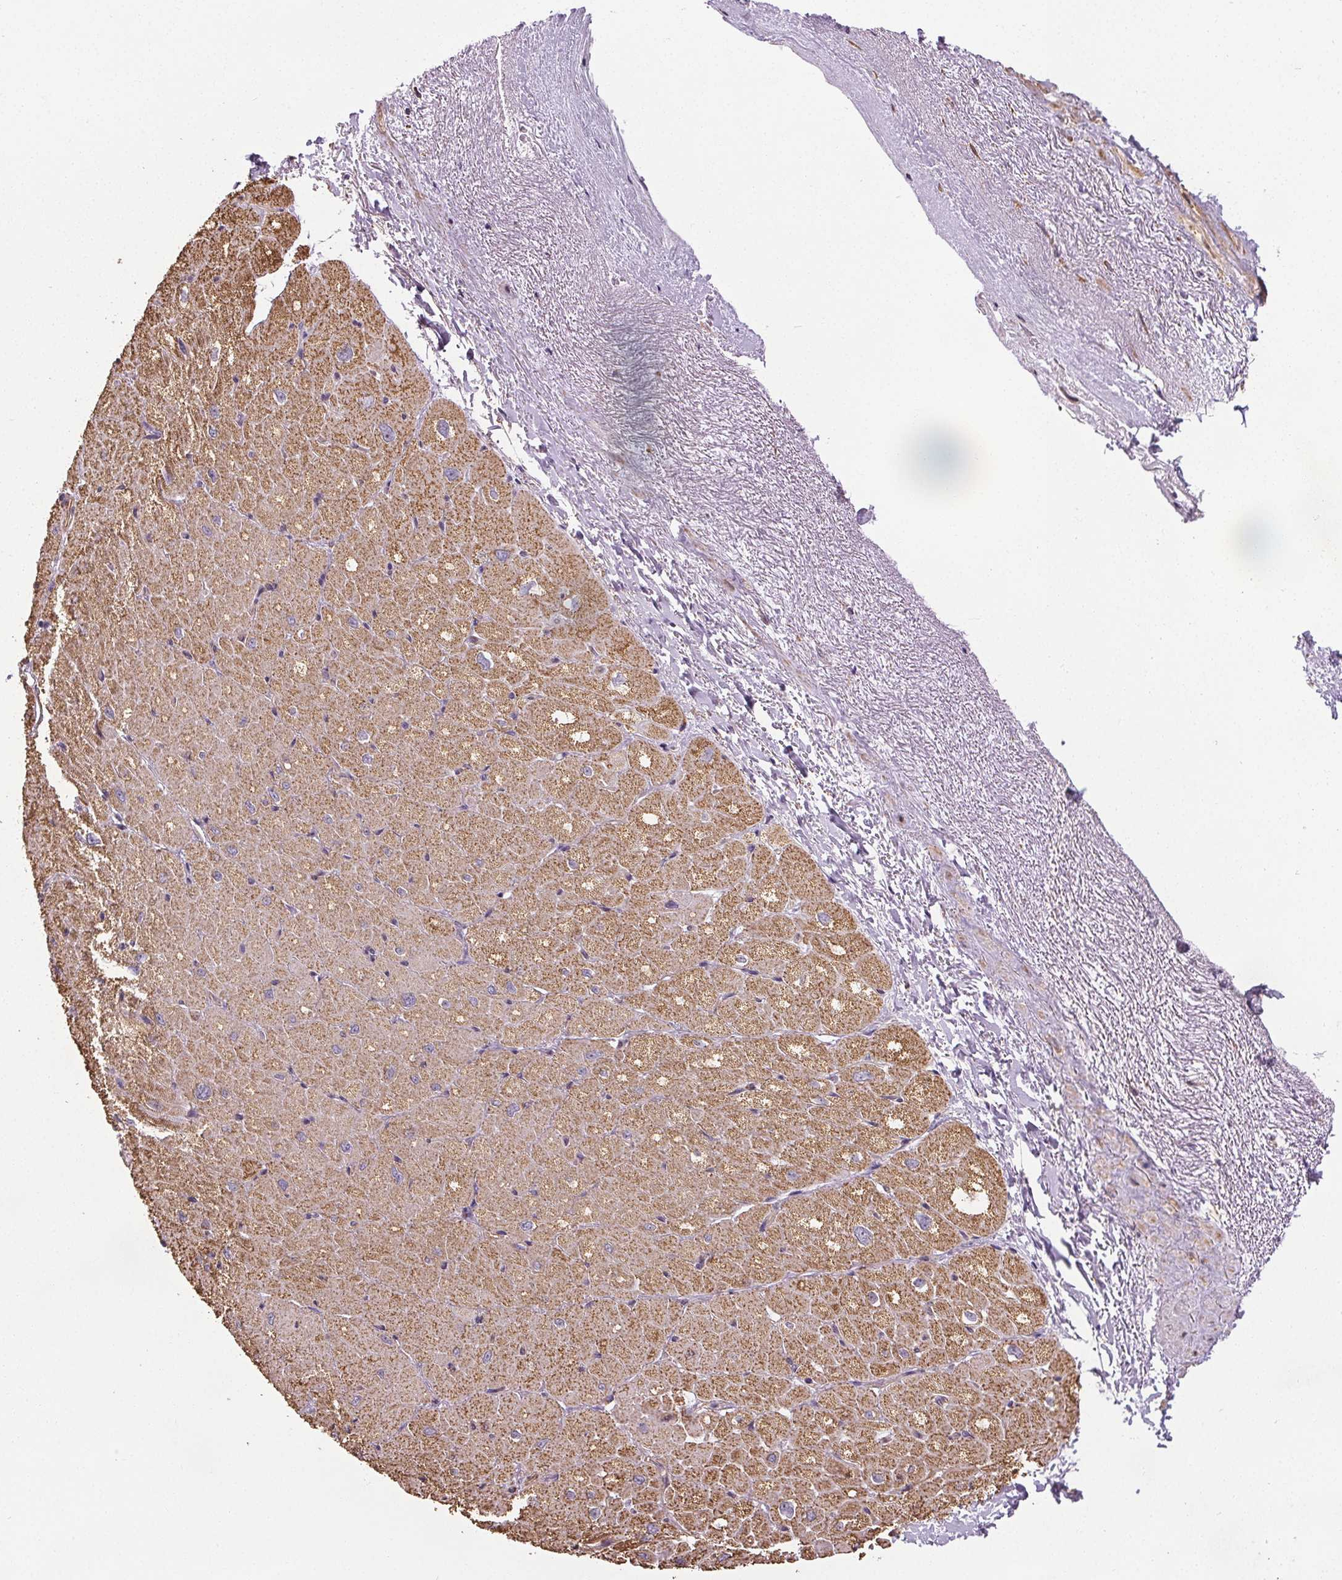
{"staining": {"intensity": "moderate", "quantity": ">75%", "location": "cytoplasmic/membranous"}, "tissue": "heart muscle", "cell_type": "Cardiomyocytes", "image_type": "normal", "snomed": [{"axis": "morphology", "description": "Normal tissue, NOS"}, {"axis": "topography", "description": "Heart"}], "caption": "This histopathology image demonstrates immunohistochemistry staining of unremarkable heart muscle, with medium moderate cytoplasmic/membranous positivity in about >75% of cardiomyocytes.", "gene": "ZNF548", "patient": {"sex": "male", "age": 62}}